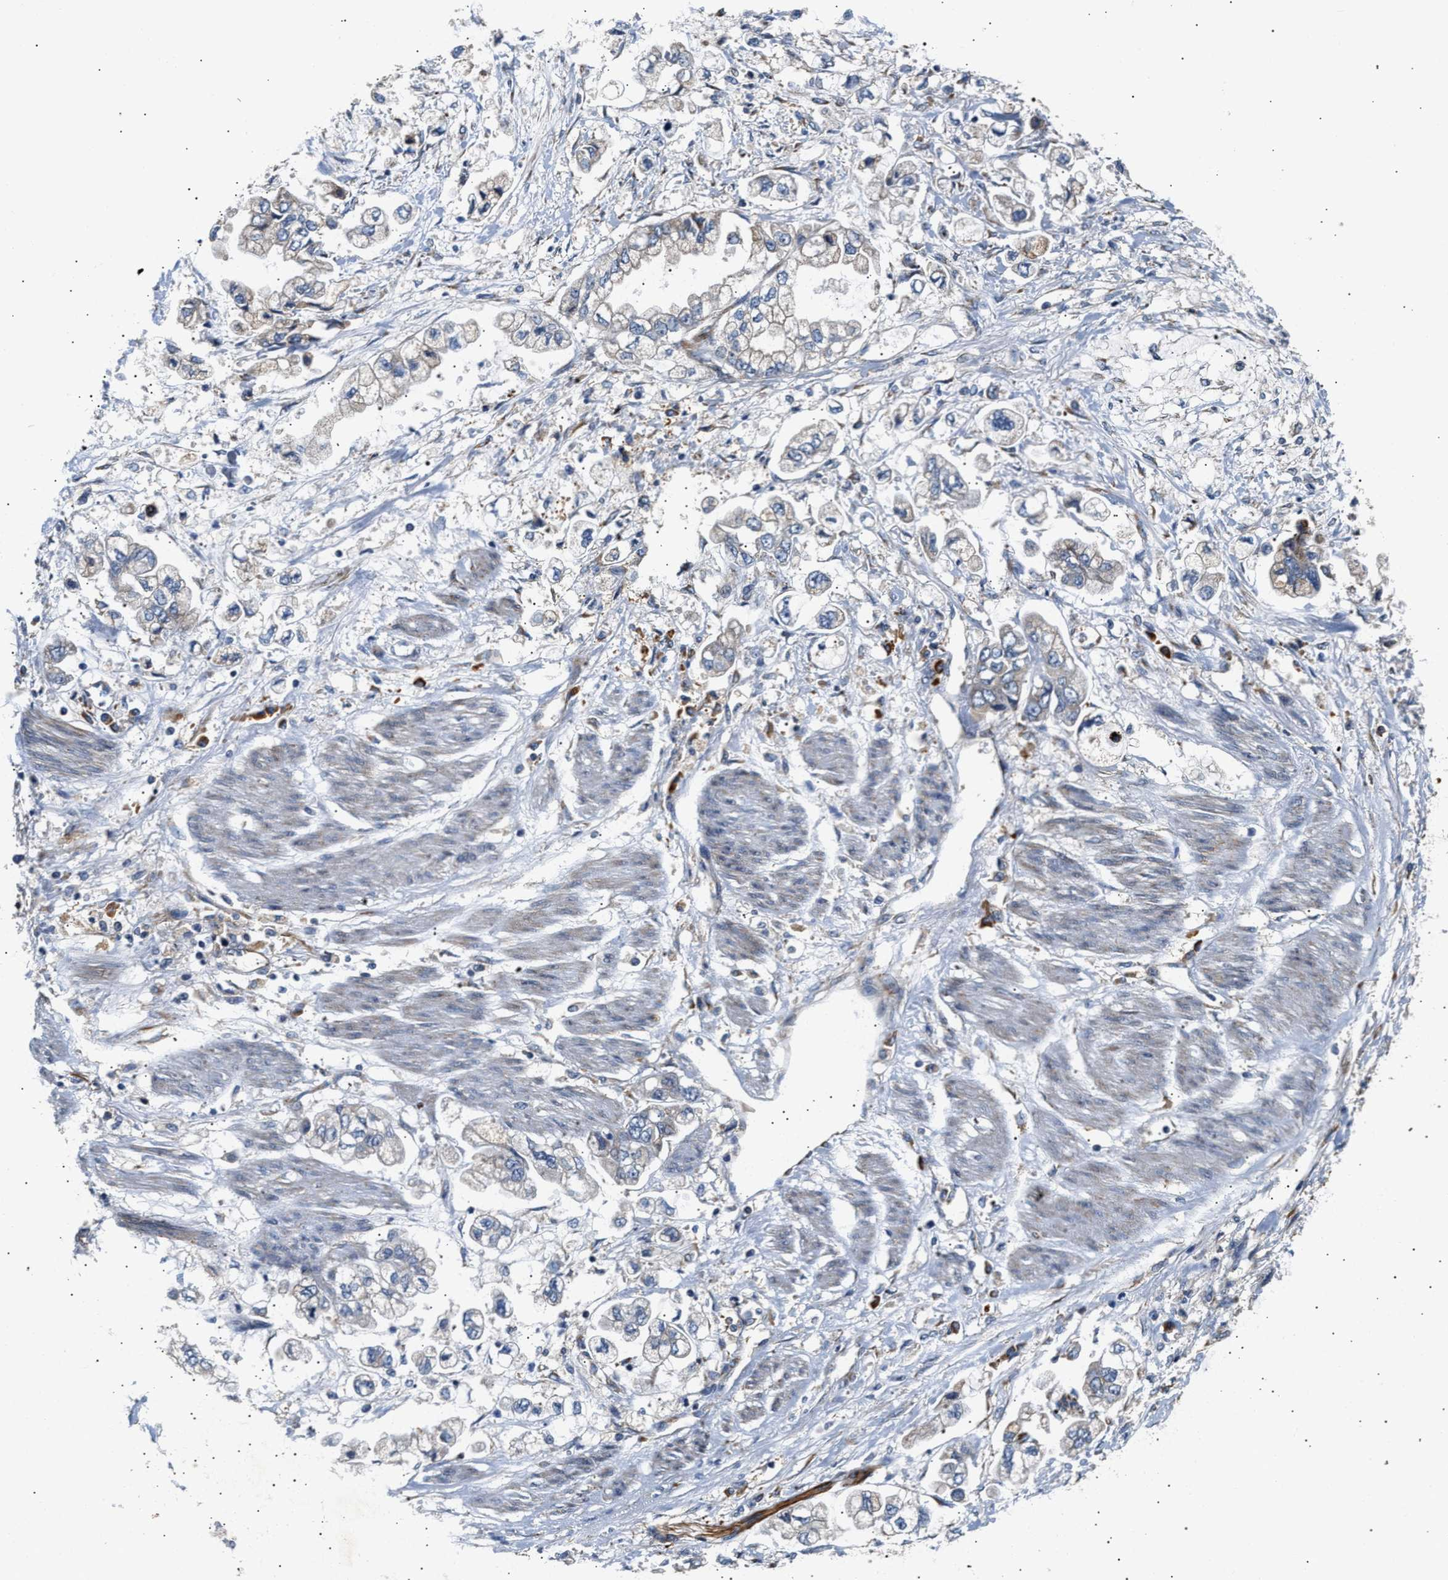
{"staining": {"intensity": "negative", "quantity": "none", "location": "none"}, "tissue": "stomach cancer", "cell_type": "Tumor cells", "image_type": "cancer", "snomed": [{"axis": "morphology", "description": "Normal tissue, NOS"}, {"axis": "morphology", "description": "Adenocarcinoma, NOS"}, {"axis": "topography", "description": "Stomach"}], "caption": "Tumor cells are negative for protein expression in human stomach cancer (adenocarcinoma).", "gene": "IFT74", "patient": {"sex": "male", "age": 62}}